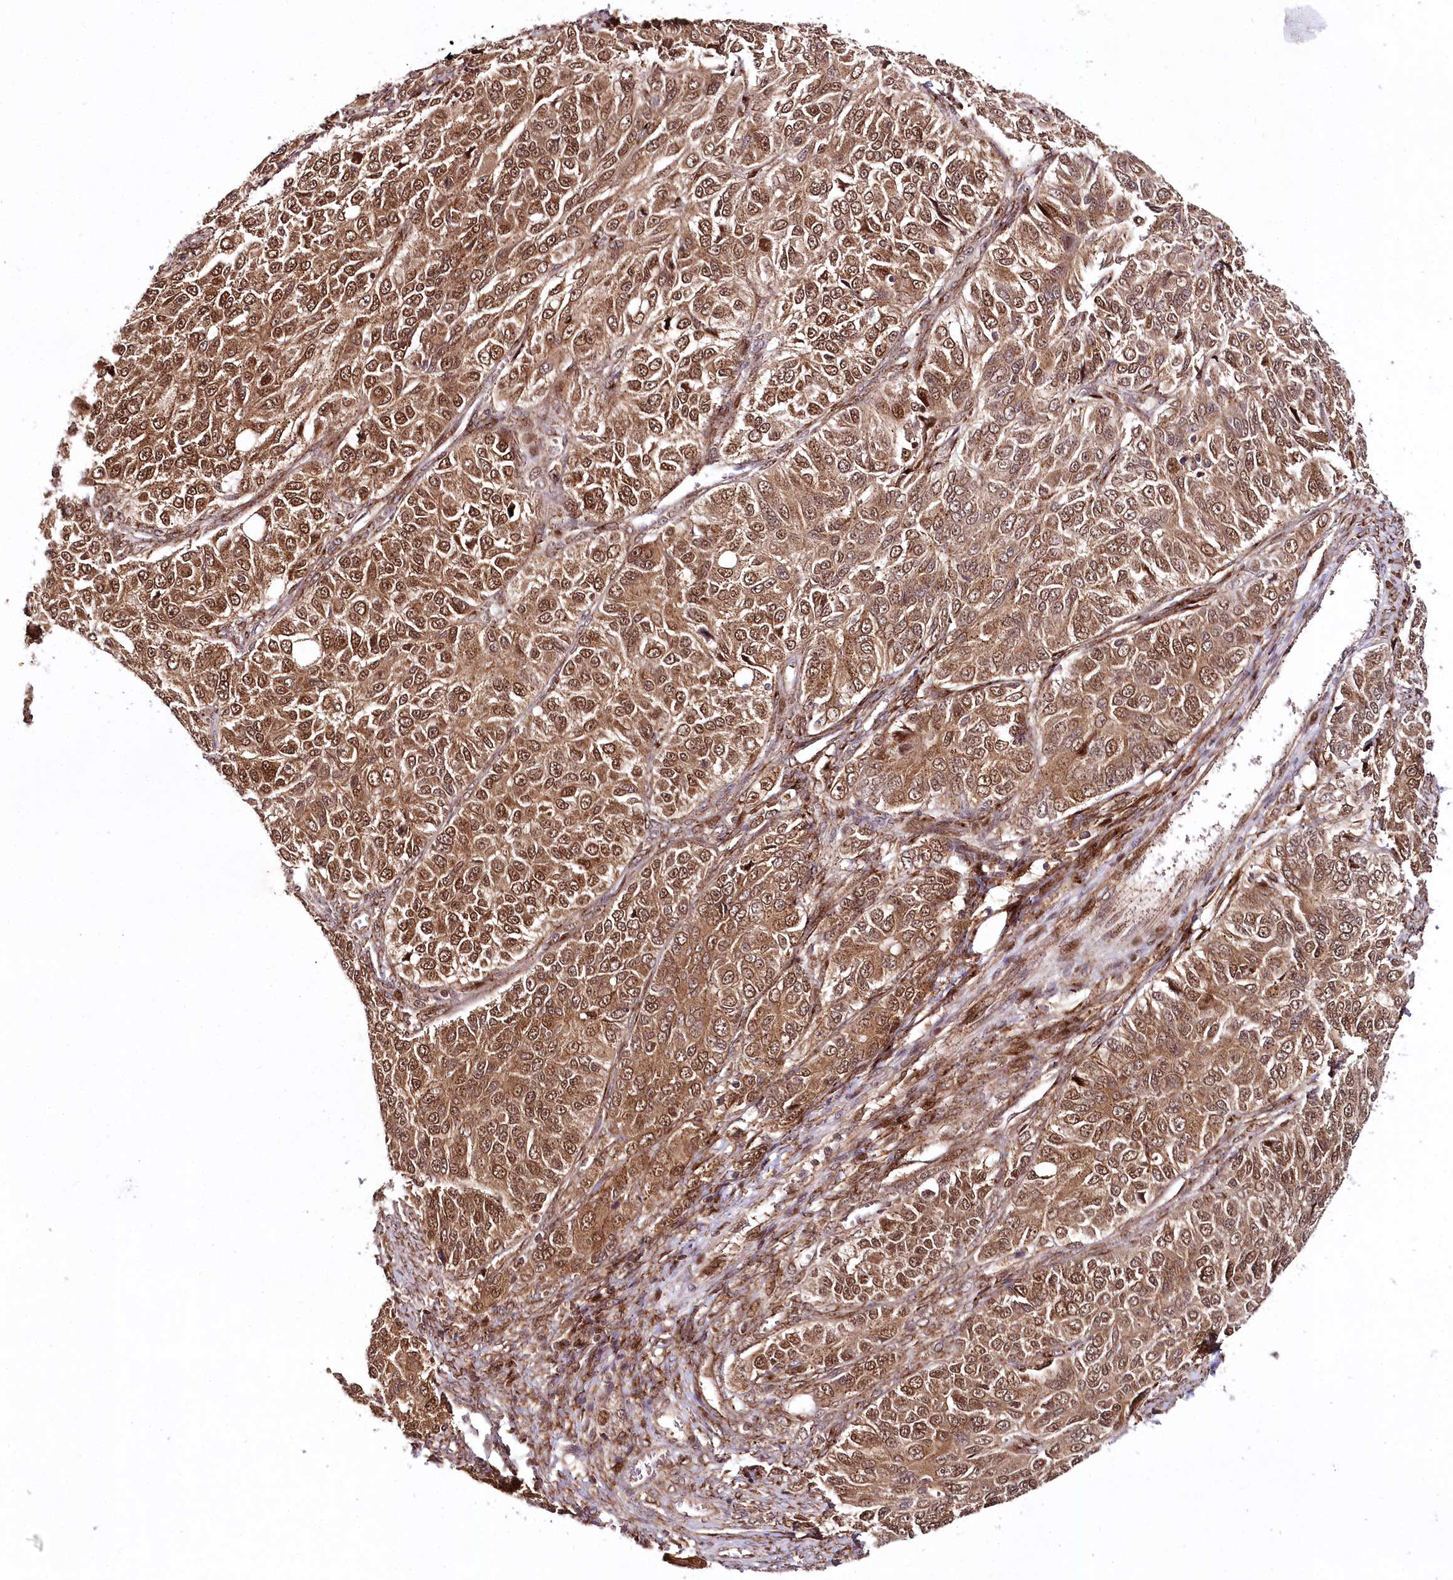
{"staining": {"intensity": "moderate", "quantity": ">75%", "location": "cytoplasmic/membranous,nuclear"}, "tissue": "ovarian cancer", "cell_type": "Tumor cells", "image_type": "cancer", "snomed": [{"axis": "morphology", "description": "Carcinoma, endometroid"}, {"axis": "topography", "description": "Ovary"}], "caption": "Immunohistochemical staining of human ovarian cancer exhibits moderate cytoplasmic/membranous and nuclear protein staining in approximately >75% of tumor cells.", "gene": "COPG1", "patient": {"sex": "female", "age": 51}}